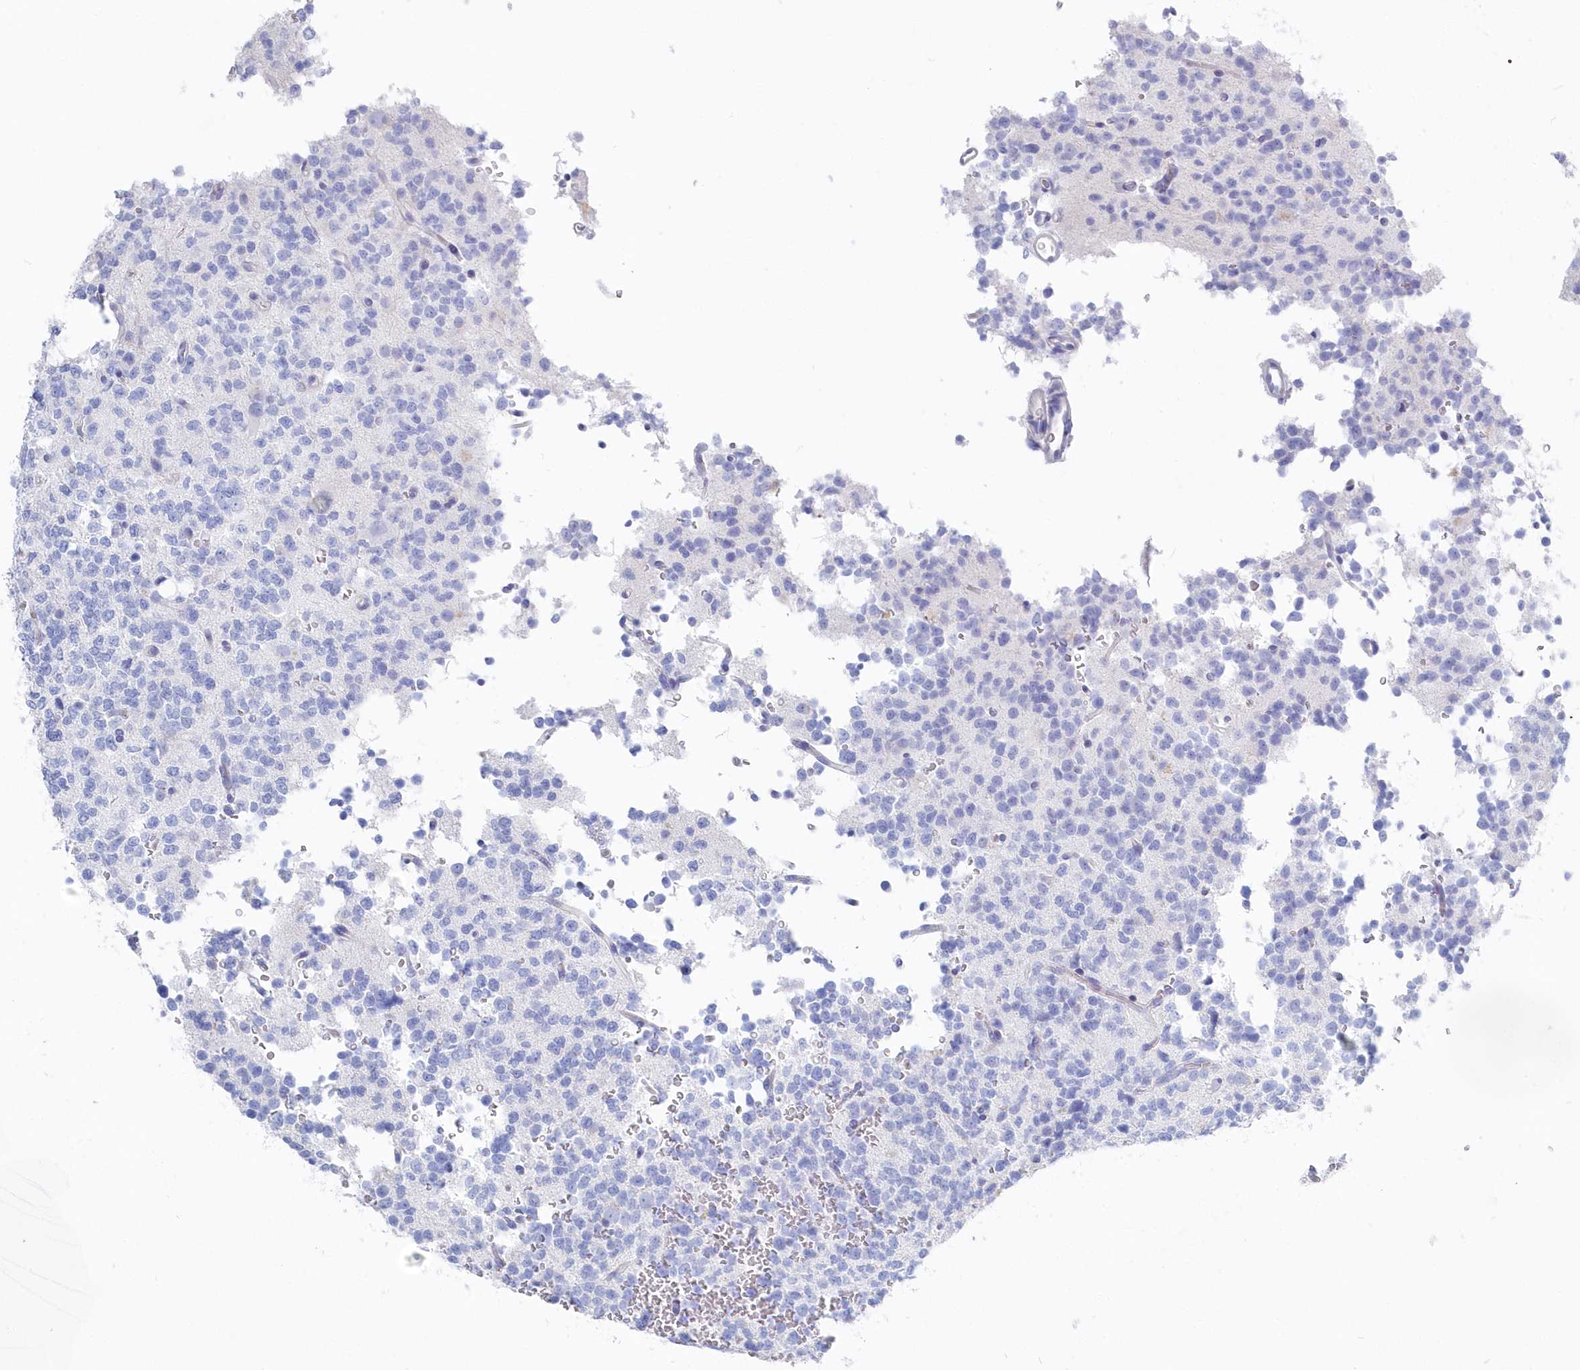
{"staining": {"intensity": "negative", "quantity": "none", "location": "none"}, "tissue": "glioma", "cell_type": "Tumor cells", "image_type": "cancer", "snomed": [{"axis": "morphology", "description": "Glioma, malignant, High grade"}, {"axis": "topography", "description": "Brain"}], "caption": "Glioma was stained to show a protein in brown. There is no significant staining in tumor cells.", "gene": "CSNK1G2", "patient": {"sex": "female", "age": 62}}